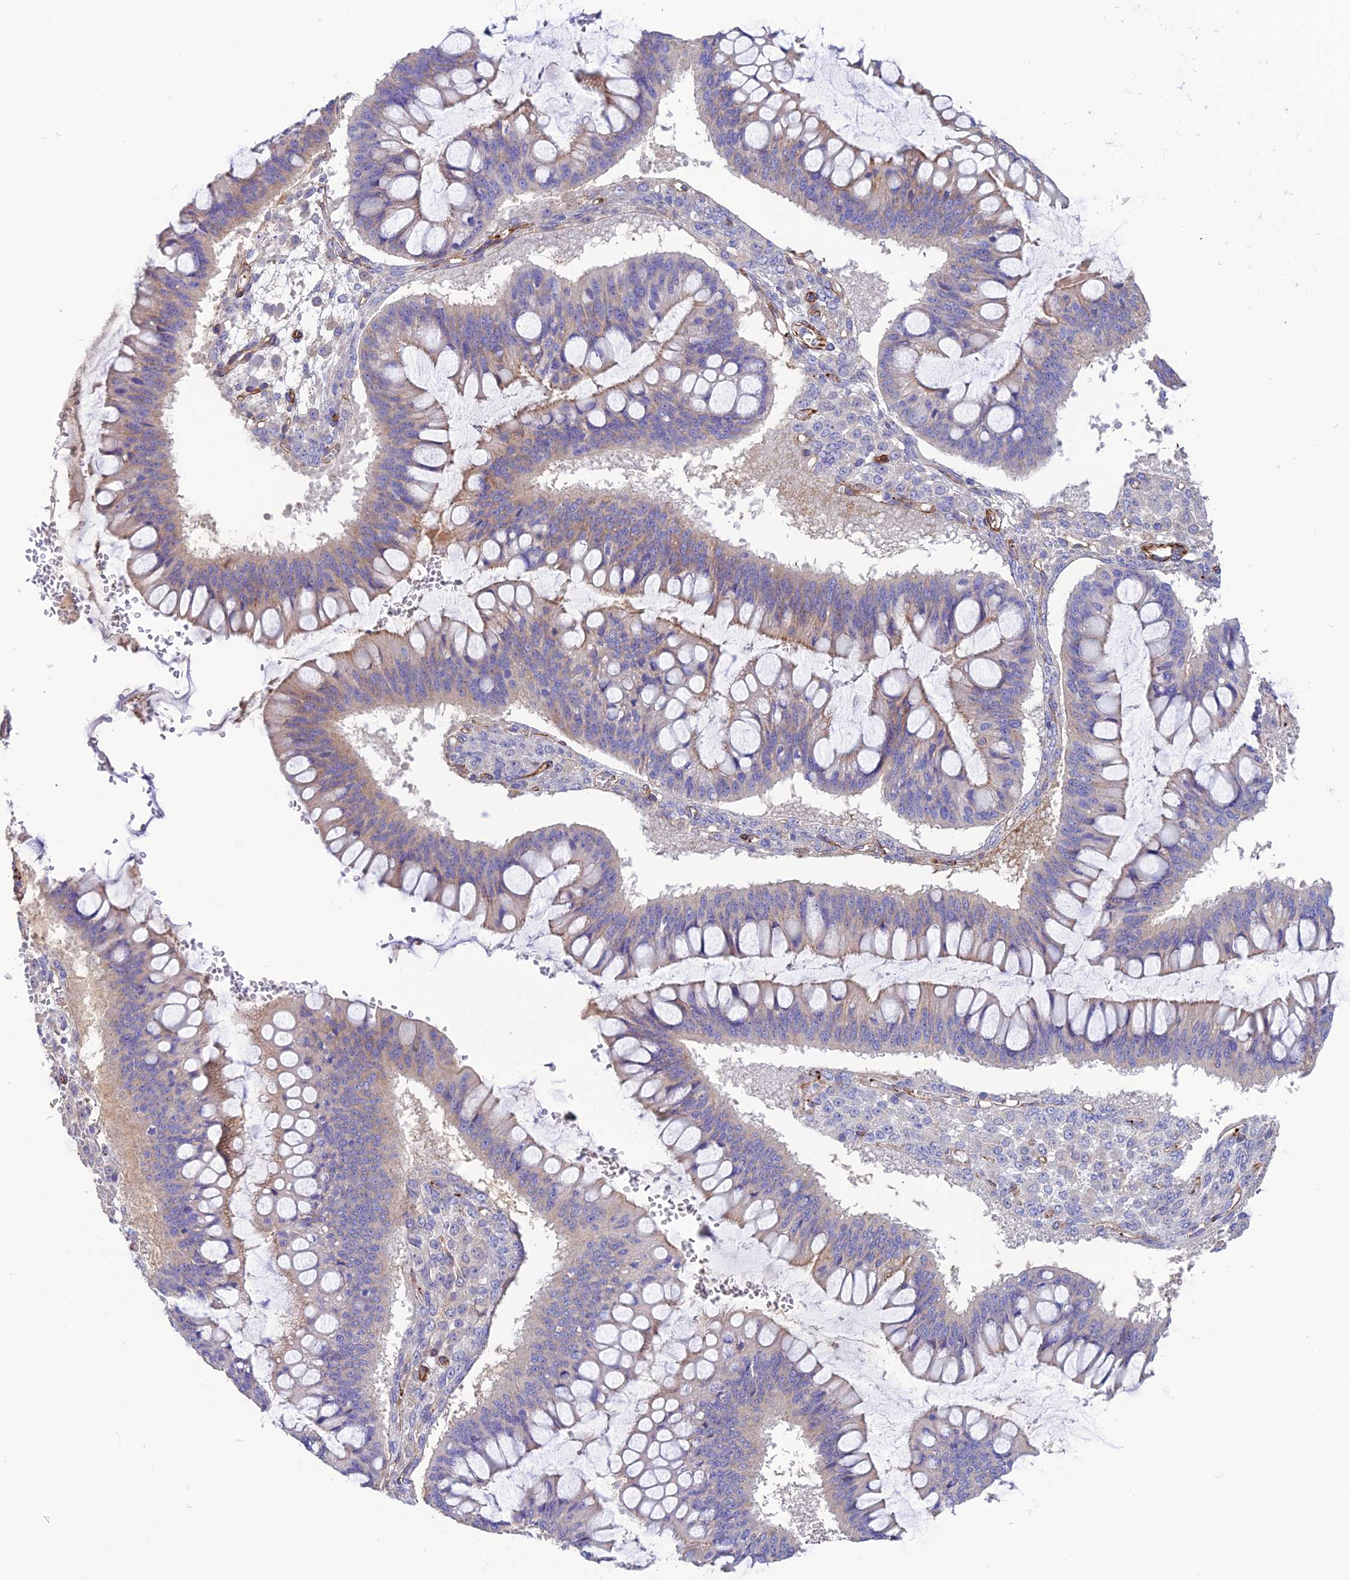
{"staining": {"intensity": "weak", "quantity": "<25%", "location": "cytoplasmic/membranous"}, "tissue": "ovarian cancer", "cell_type": "Tumor cells", "image_type": "cancer", "snomed": [{"axis": "morphology", "description": "Cystadenocarcinoma, mucinous, NOS"}, {"axis": "topography", "description": "Ovary"}], "caption": "Tumor cells show no significant protein expression in ovarian cancer. (DAB immunohistochemistry visualized using brightfield microscopy, high magnification).", "gene": "REX1BD", "patient": {"sex": "female", "age": 73}}